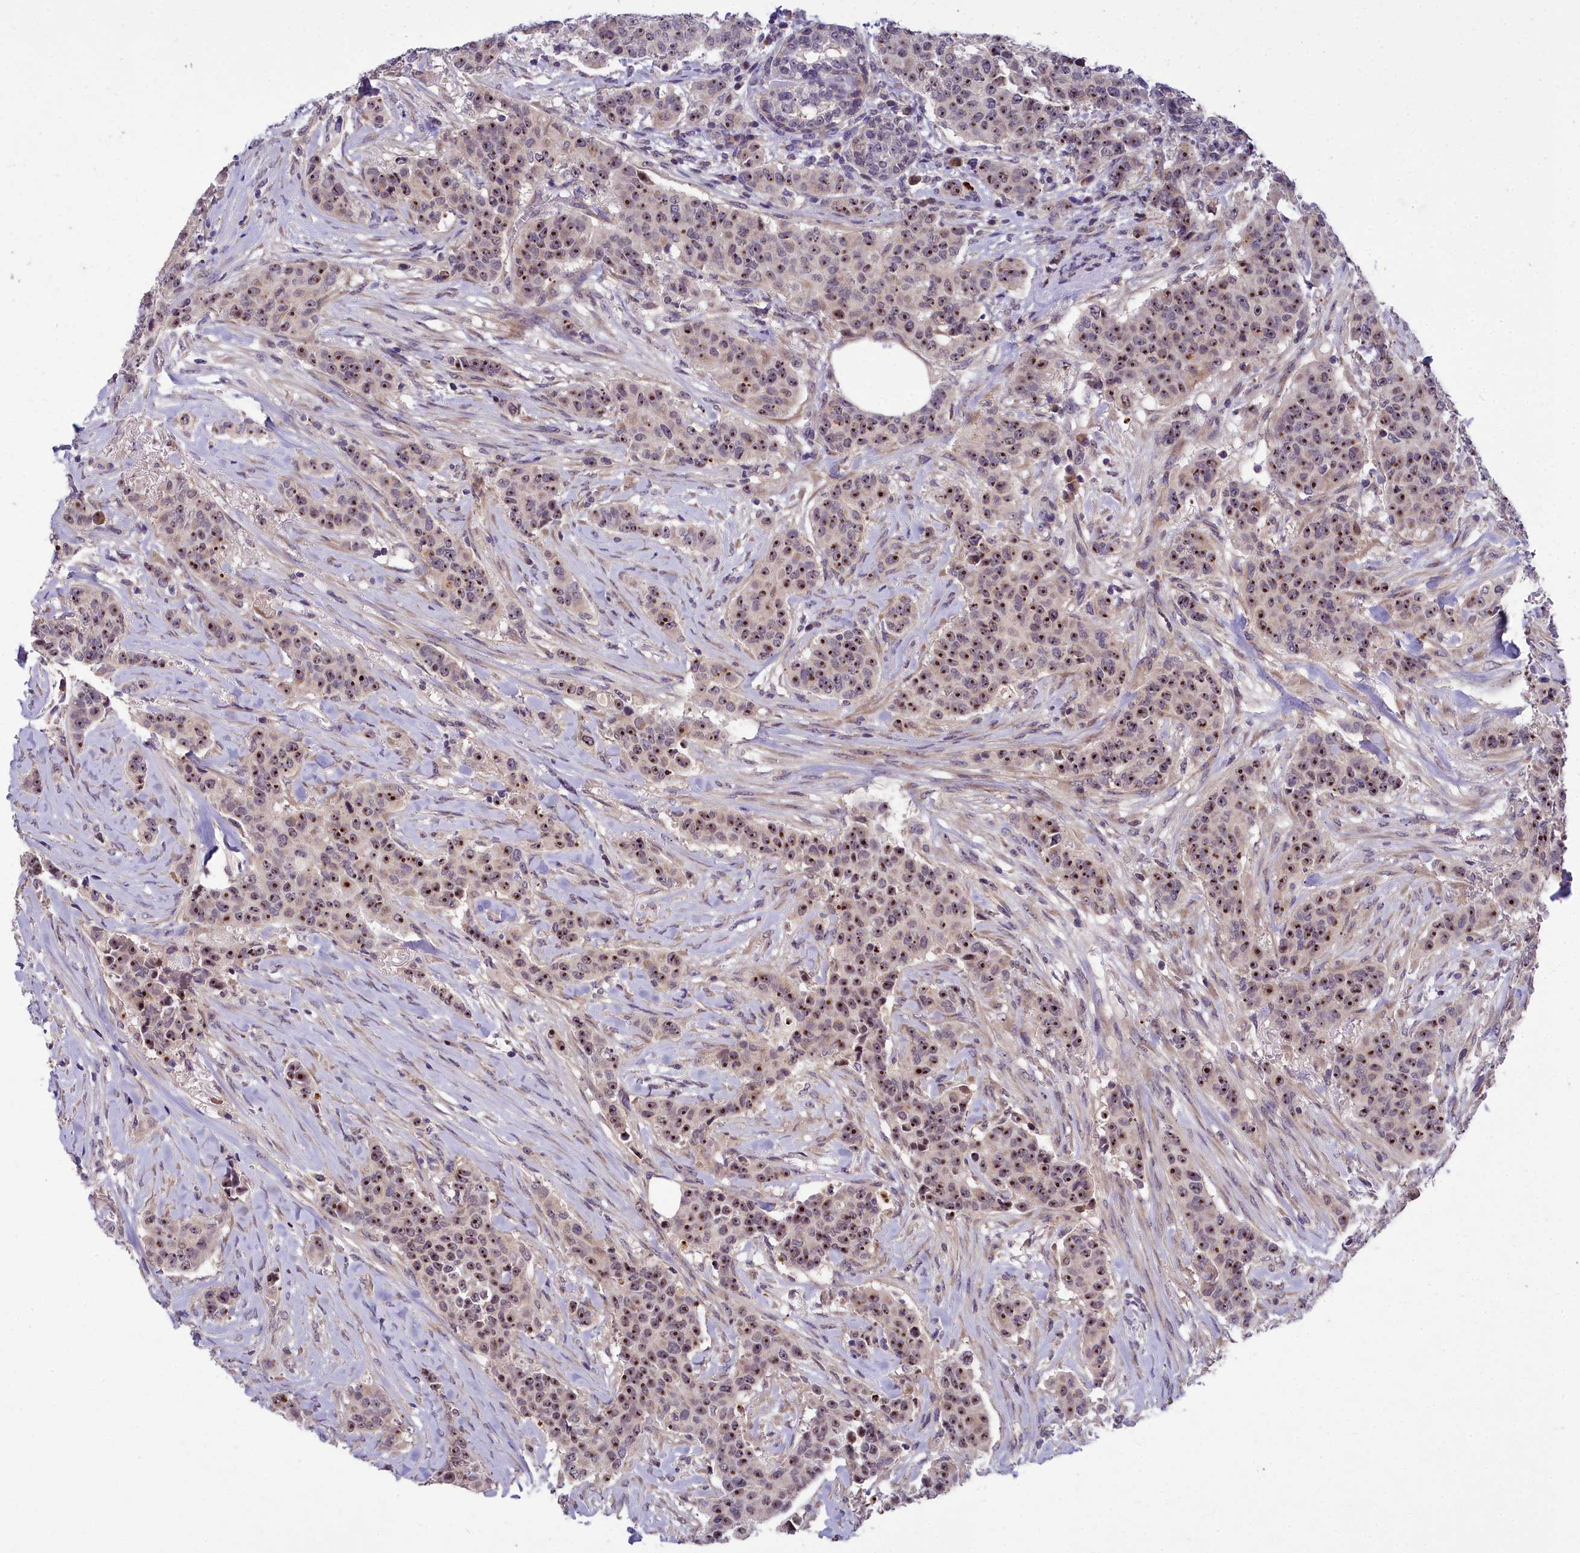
{"staining": {"intensity": "moderate", "quantity": ">75%", "location": "nuclear"}, "tissue": "breast cancer", "cell_type": "Tumor cells", "image_type": "cancer", "snomed": [{"axis": "morphology", "description": "Duct carcinoma"}, {"axis": "topography", "description": "Breast"}], "caption": "Protein analysis of breast cancer (infiltrating ductal carcinoma) tissue demonstrates moderate nuclear positivity in approximately >75% of tumor cells.", "gene": "ZNF333", "patient": {"sex": "female", "age": 40}}